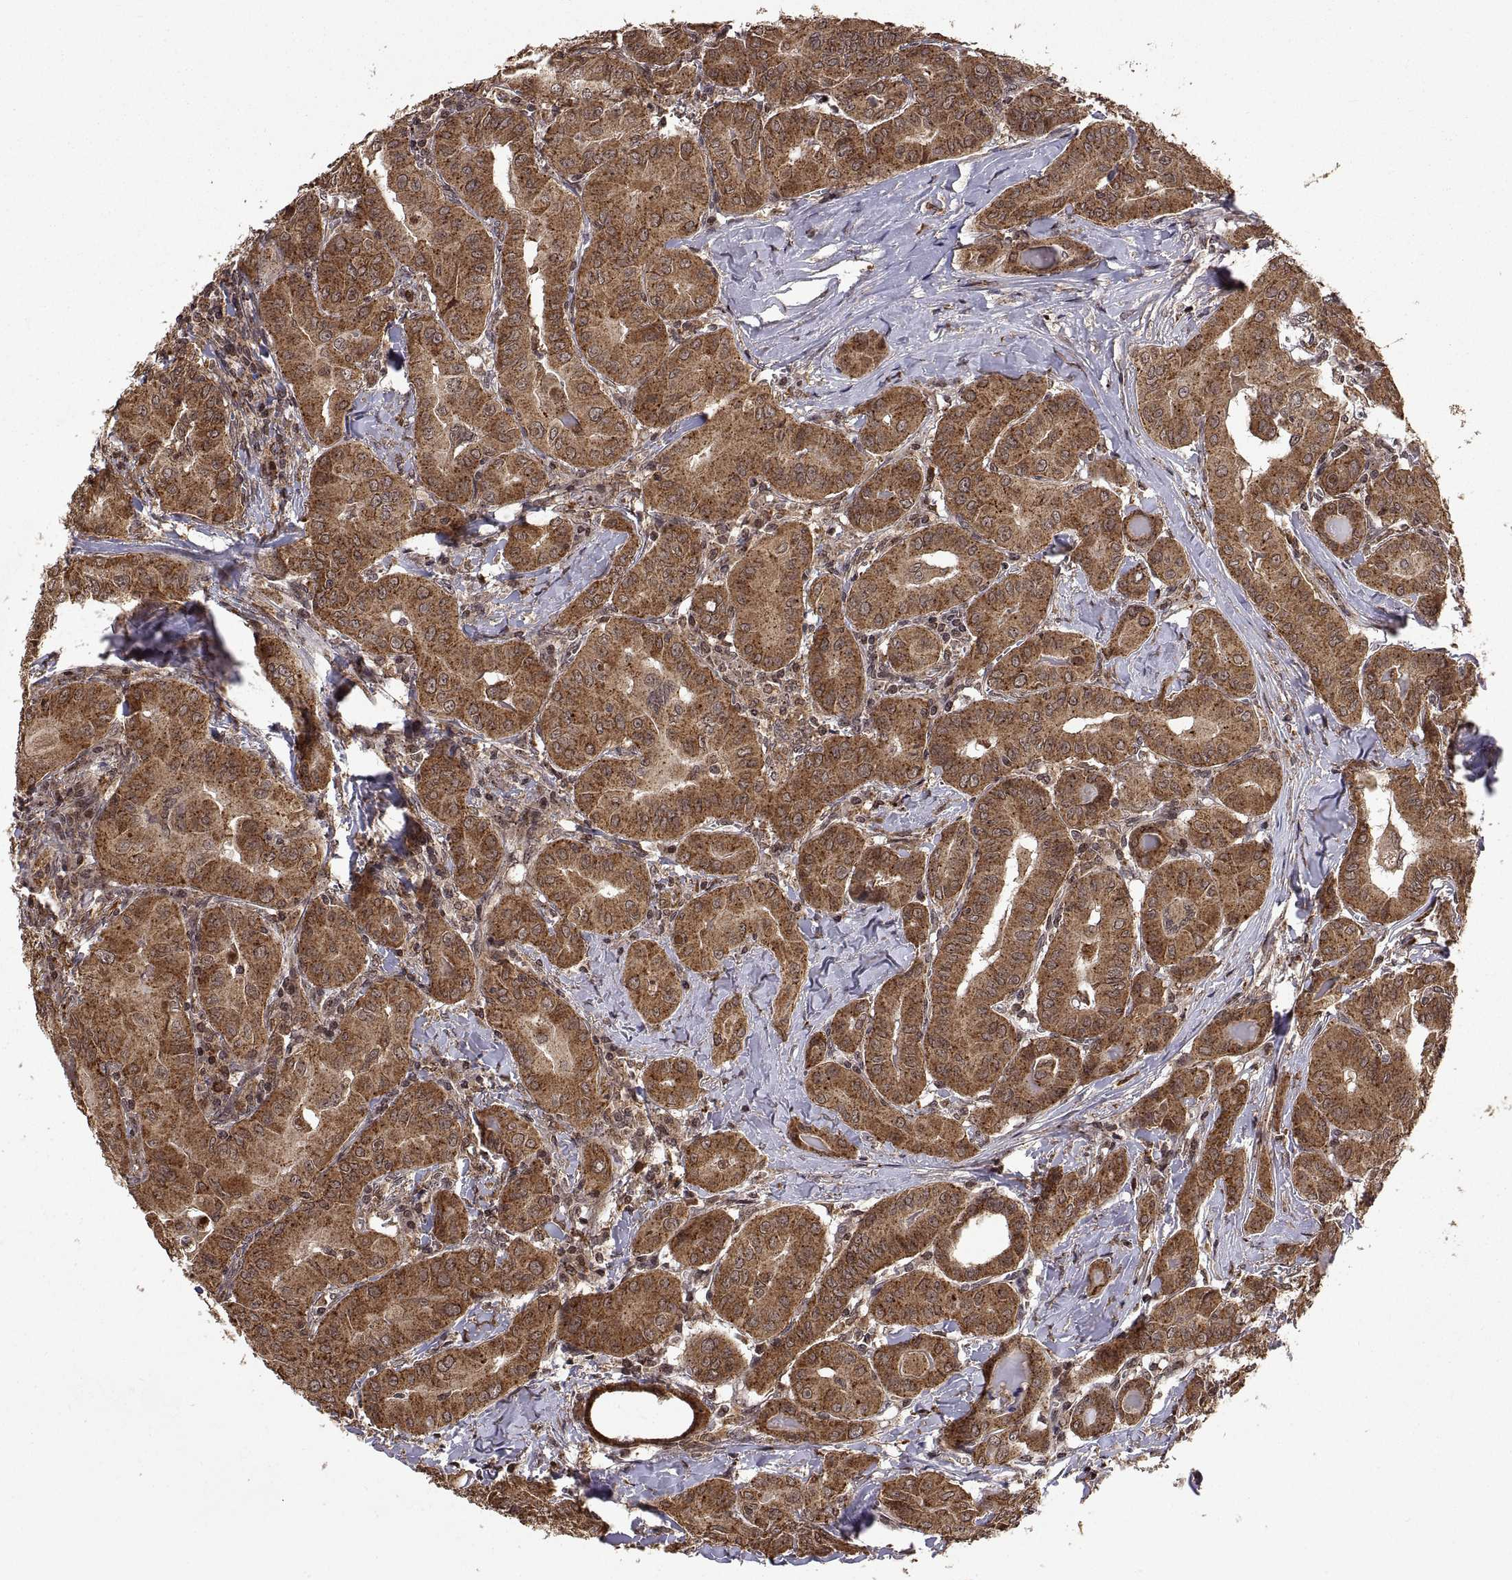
{"staining": {"intensity": "moderate", "quantity": ">75%", "location": "cytoplasmic/membranous"}, "tissue": "thyroid cancer", "cell_type": "Tumor cells", "image_type": "cancer", "snomed": [{"axis": "morphology", "description": "Papillary adenocarcinoma, NOS"}, {"axis": "topography", "description": "Thyroid gland"}], "caption": "Thyroid papillary adenocarcinoma stained for a protein (brown) reveals moderate cytoplasmic/membranous positive staining in approximately >75% of tumor cells.", "gene": "ZNRF2", "patient": {"sex": "female", "age": 37}}